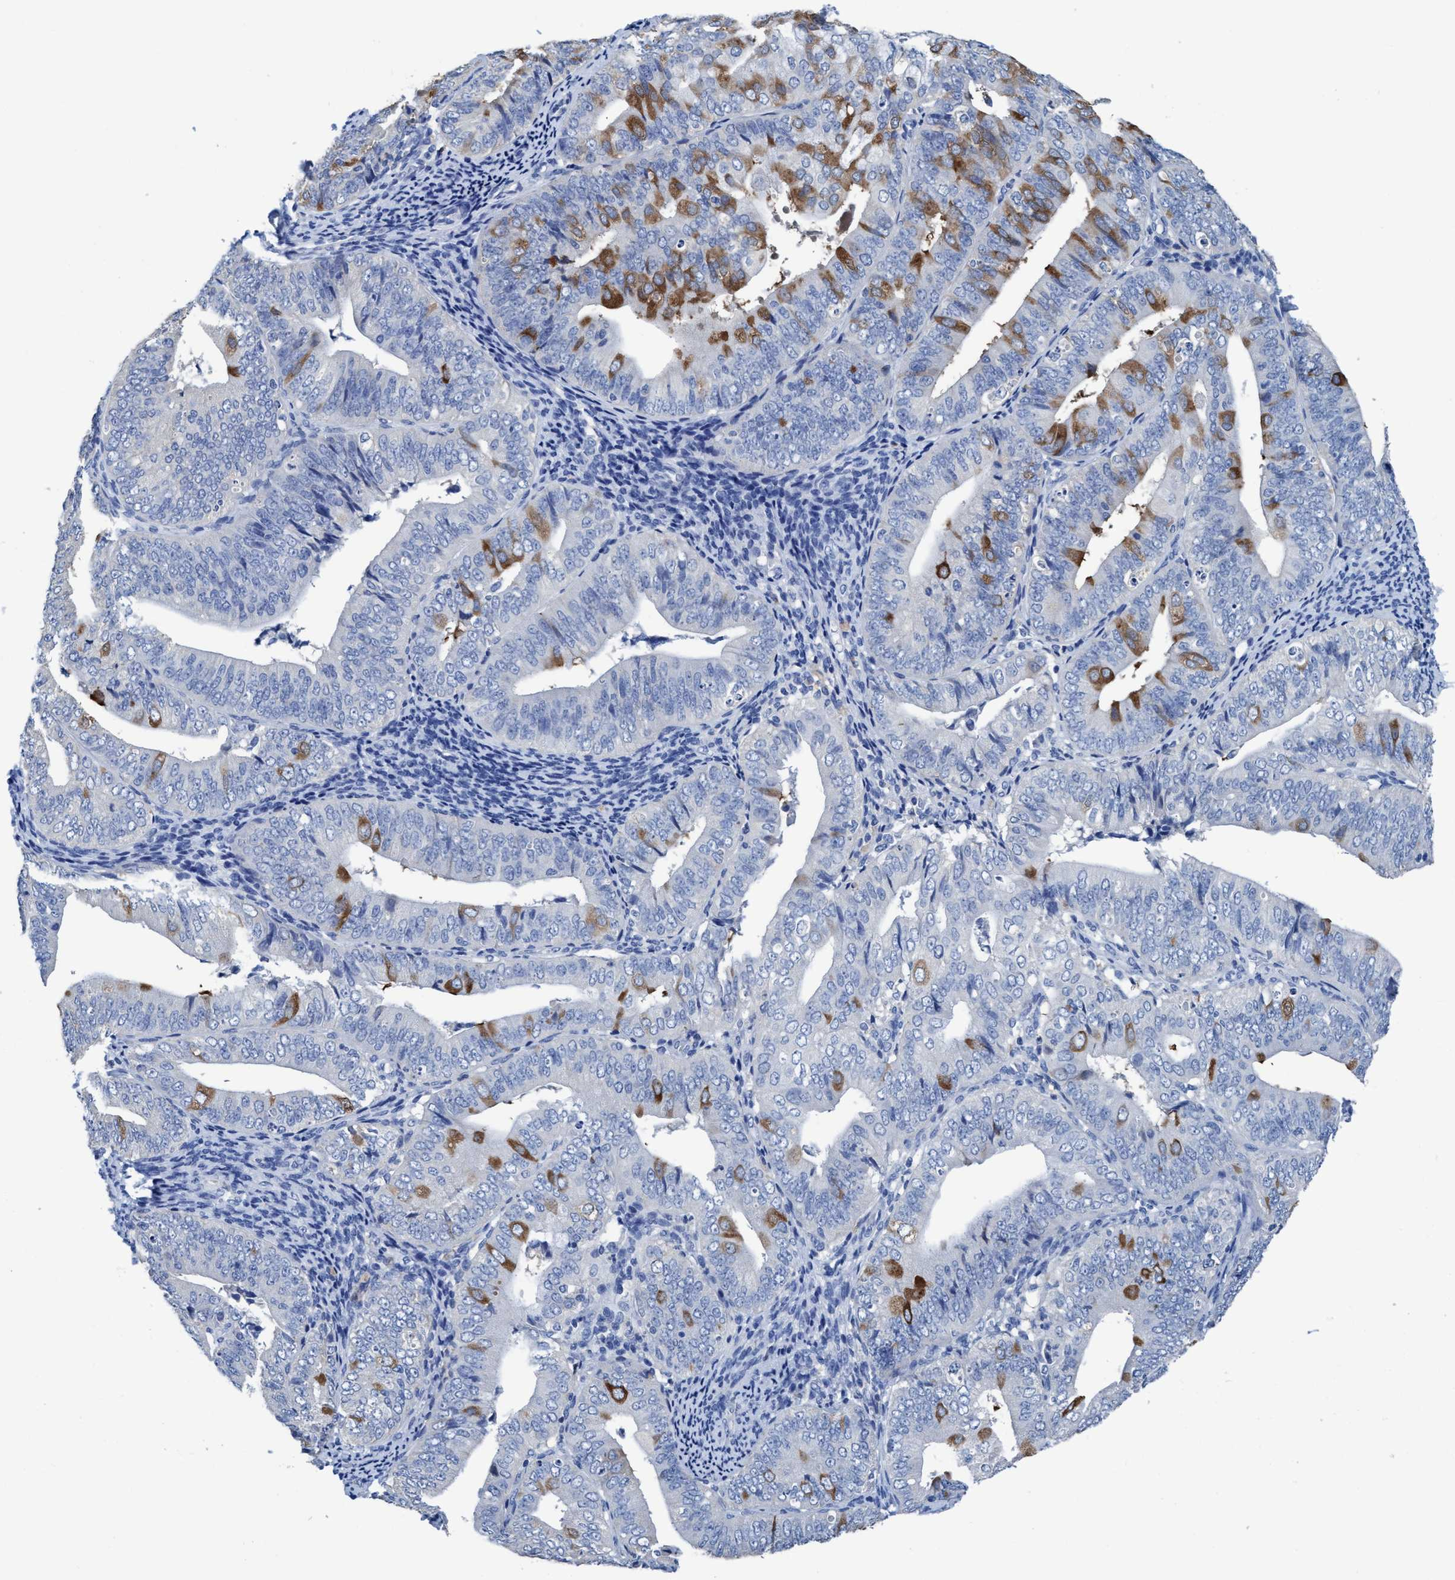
{"staining": {"intensity": "strong", "quantity": "<25%", "location": "cytoplasmic/membranous"}, "tissue": "endometrial cancer", "cell_type": "Tumor cells", "image_type": "cancer", "snomed": [{"axis": "morphology", "description": "Adenocarcinoma, NOS"}, {"axis": "topography", "description": "Endometrium"}], "caption": "A histopathology image of human endometrial cancer (adenocarcinoma) stained for a protein demonstrates strong cytoplasmic/membranous brown staining in tumor cells. (brown staining indicates protein expression, while blue staining denotes nuclei).", "gene": "DNAI1", "patient": {"sex": "female", "age": 63}}